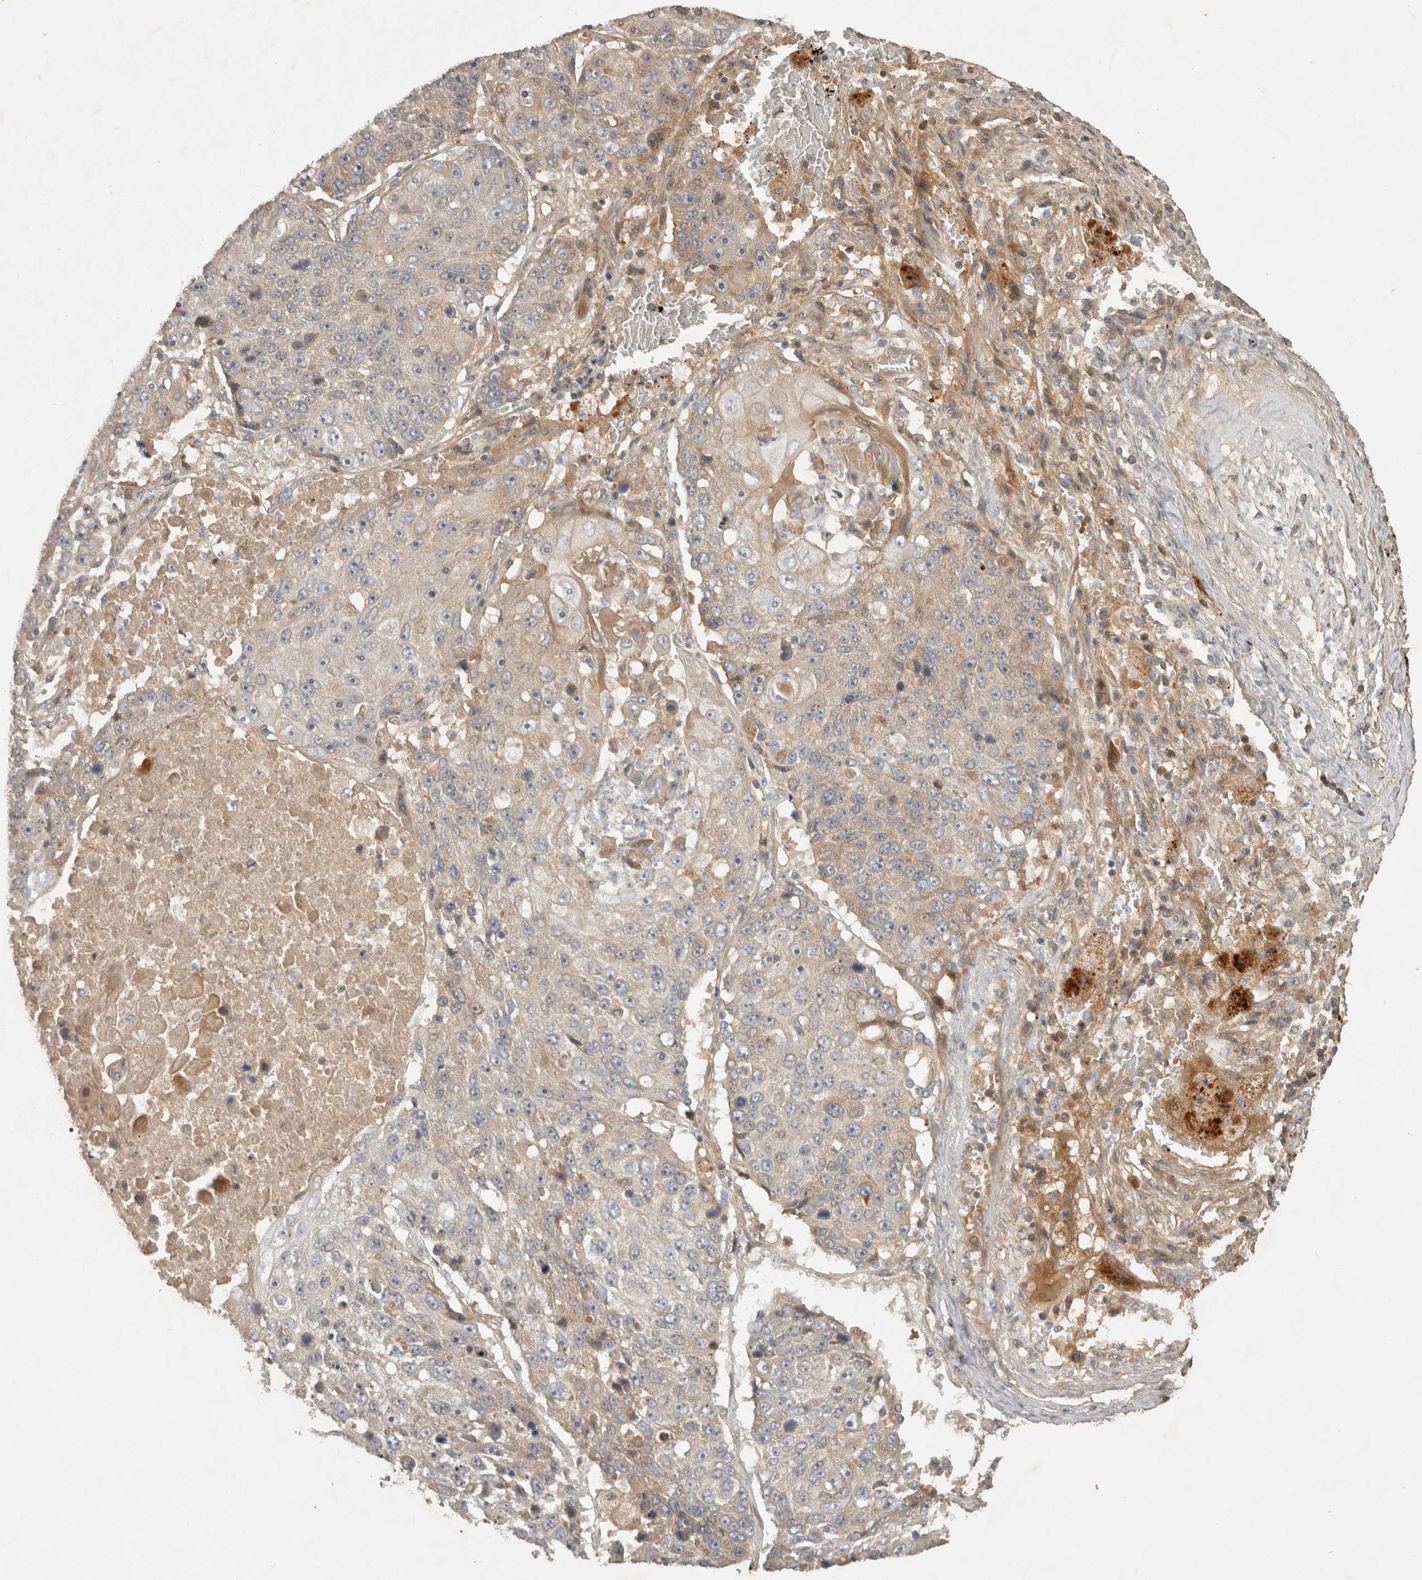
{"staining": {"intensity": "weak", "quantity": "<25%", "location": "cytoplasmic/membranous"}, "tissue": "lung cancer", "cell_type": "Tumor cells", "image_type": "cancer", "snomed": [{"axis": "morphology", "description": "Squamous cell carcinoma, NOS"}, {"axis": "topography", "description": "Lung"}], "caption": "IHC of human lung cancer (squamous cell carcinoma) shows no staining in tumor cells.", "gene": "PPP1R42", "patient": {"sex": "male", "age": 61}}